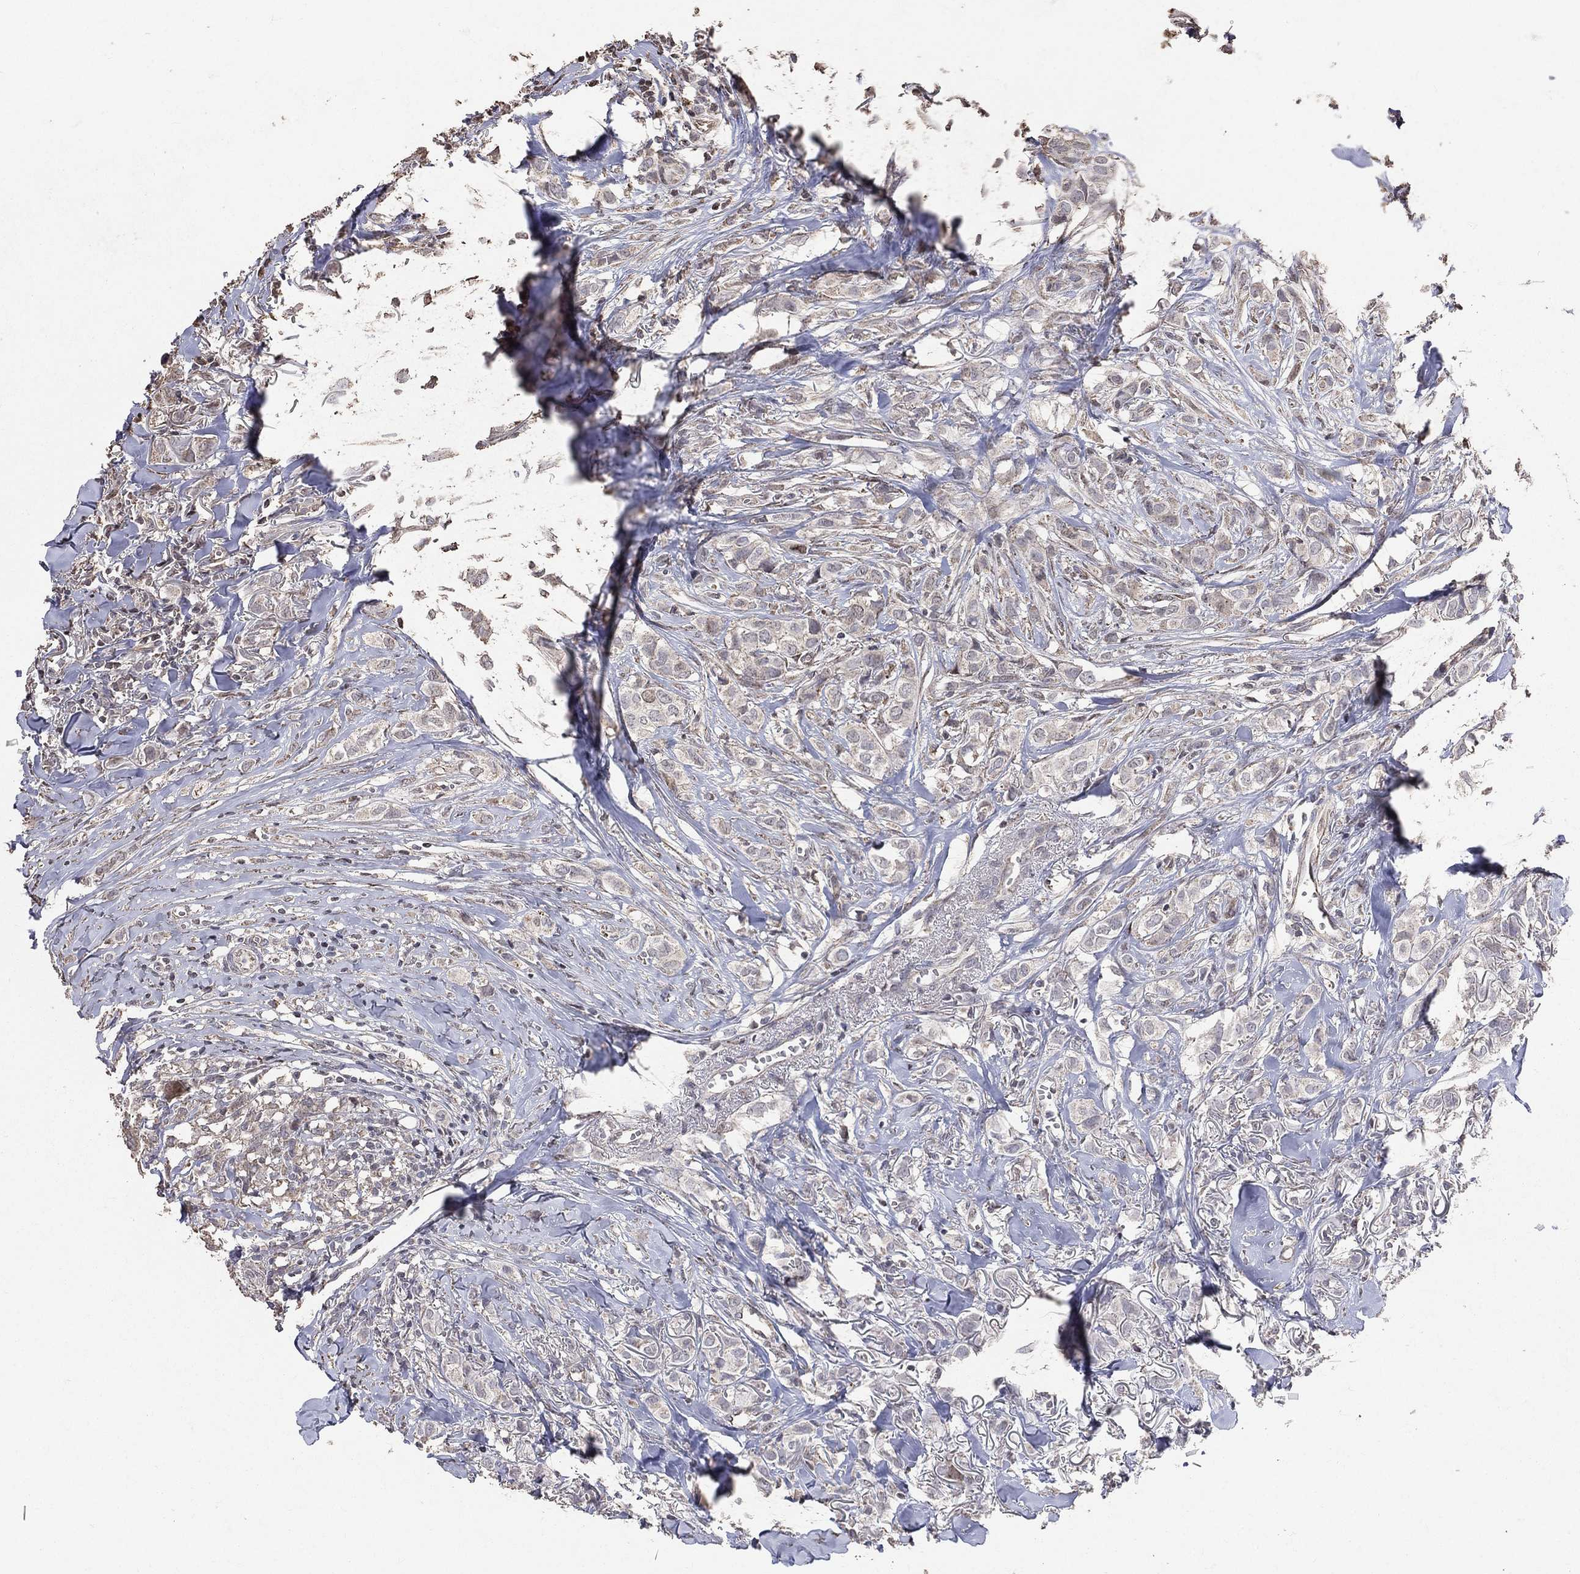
{"staining": {"intensity": "negative", "quantity": "none", "location": "none"}, "tissue": "breast cancer", "cell_type": "Tumor cells", "image_type": "cancer", "snomed": [{"axis": "morphology", "description": "Duct carcinoma"}, {"axis": "topography", "description": "Breast"}], "caption": "Photomicrograph shows no significant protein expression in tumor cells of invasive ductal carcinoma (breast).", "gene": "LY6K", "patient": {"sex": "female", "age": 85}}